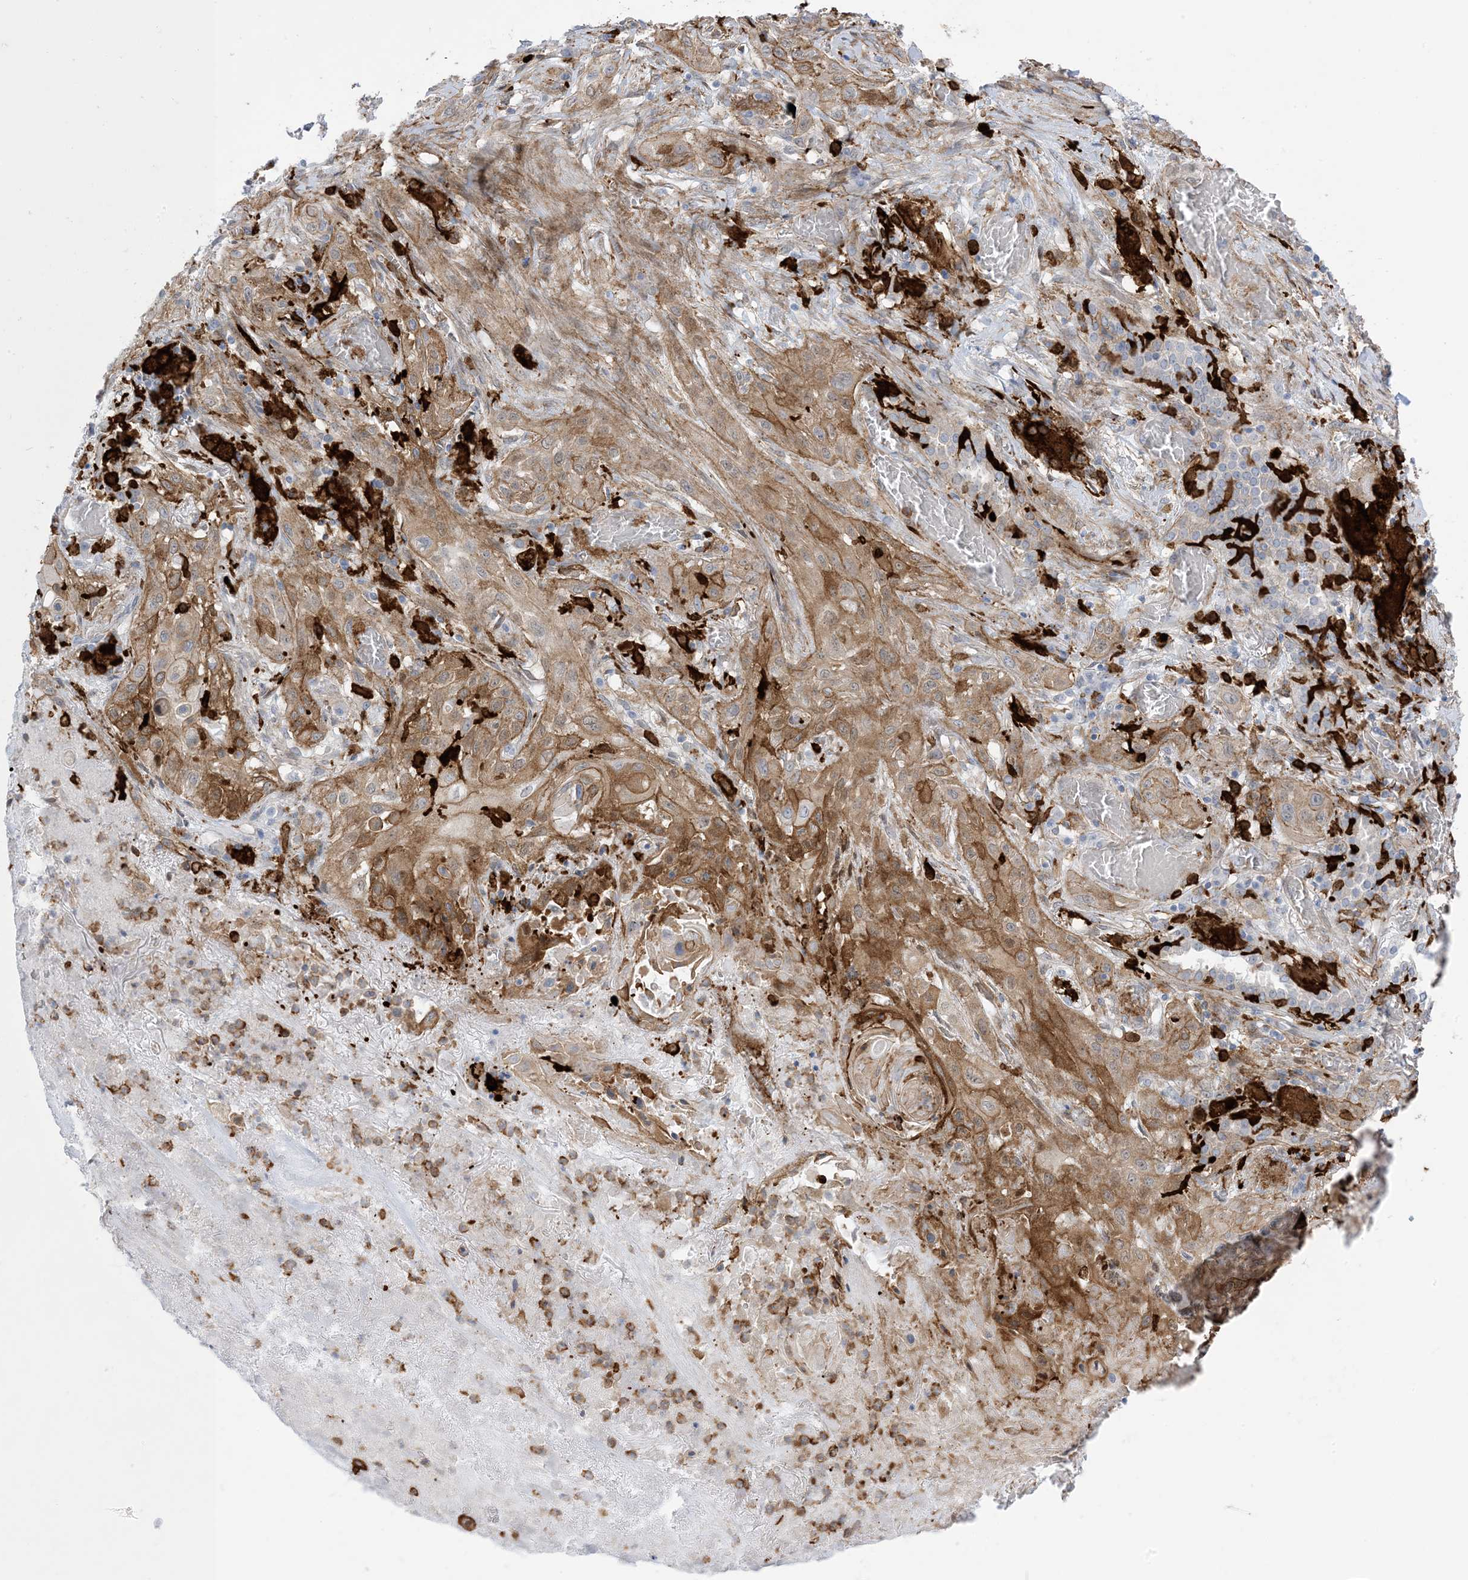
{"staining": {"intensity": "moderate", "quantity": ">75%", "location": "cytoplasmic/membranous"}, "tissue": "lung cancer", "cell_type": "Tumor cells", "image_type": "cancer", "snomed": [{"axis": "morphology", "description": "Squamous cell carcinoma, NOS"}, {"axis": "topography", "description": "Lung"}], "caption": "Immunohistochemical staining of squamous cell carcinoma (lung) displays moderate cytoplasmic/membranous protein positivity in approximately >75% of tumor cells.", "gene": "ICMT", "patient": {"sex": "female", "age": 47}}